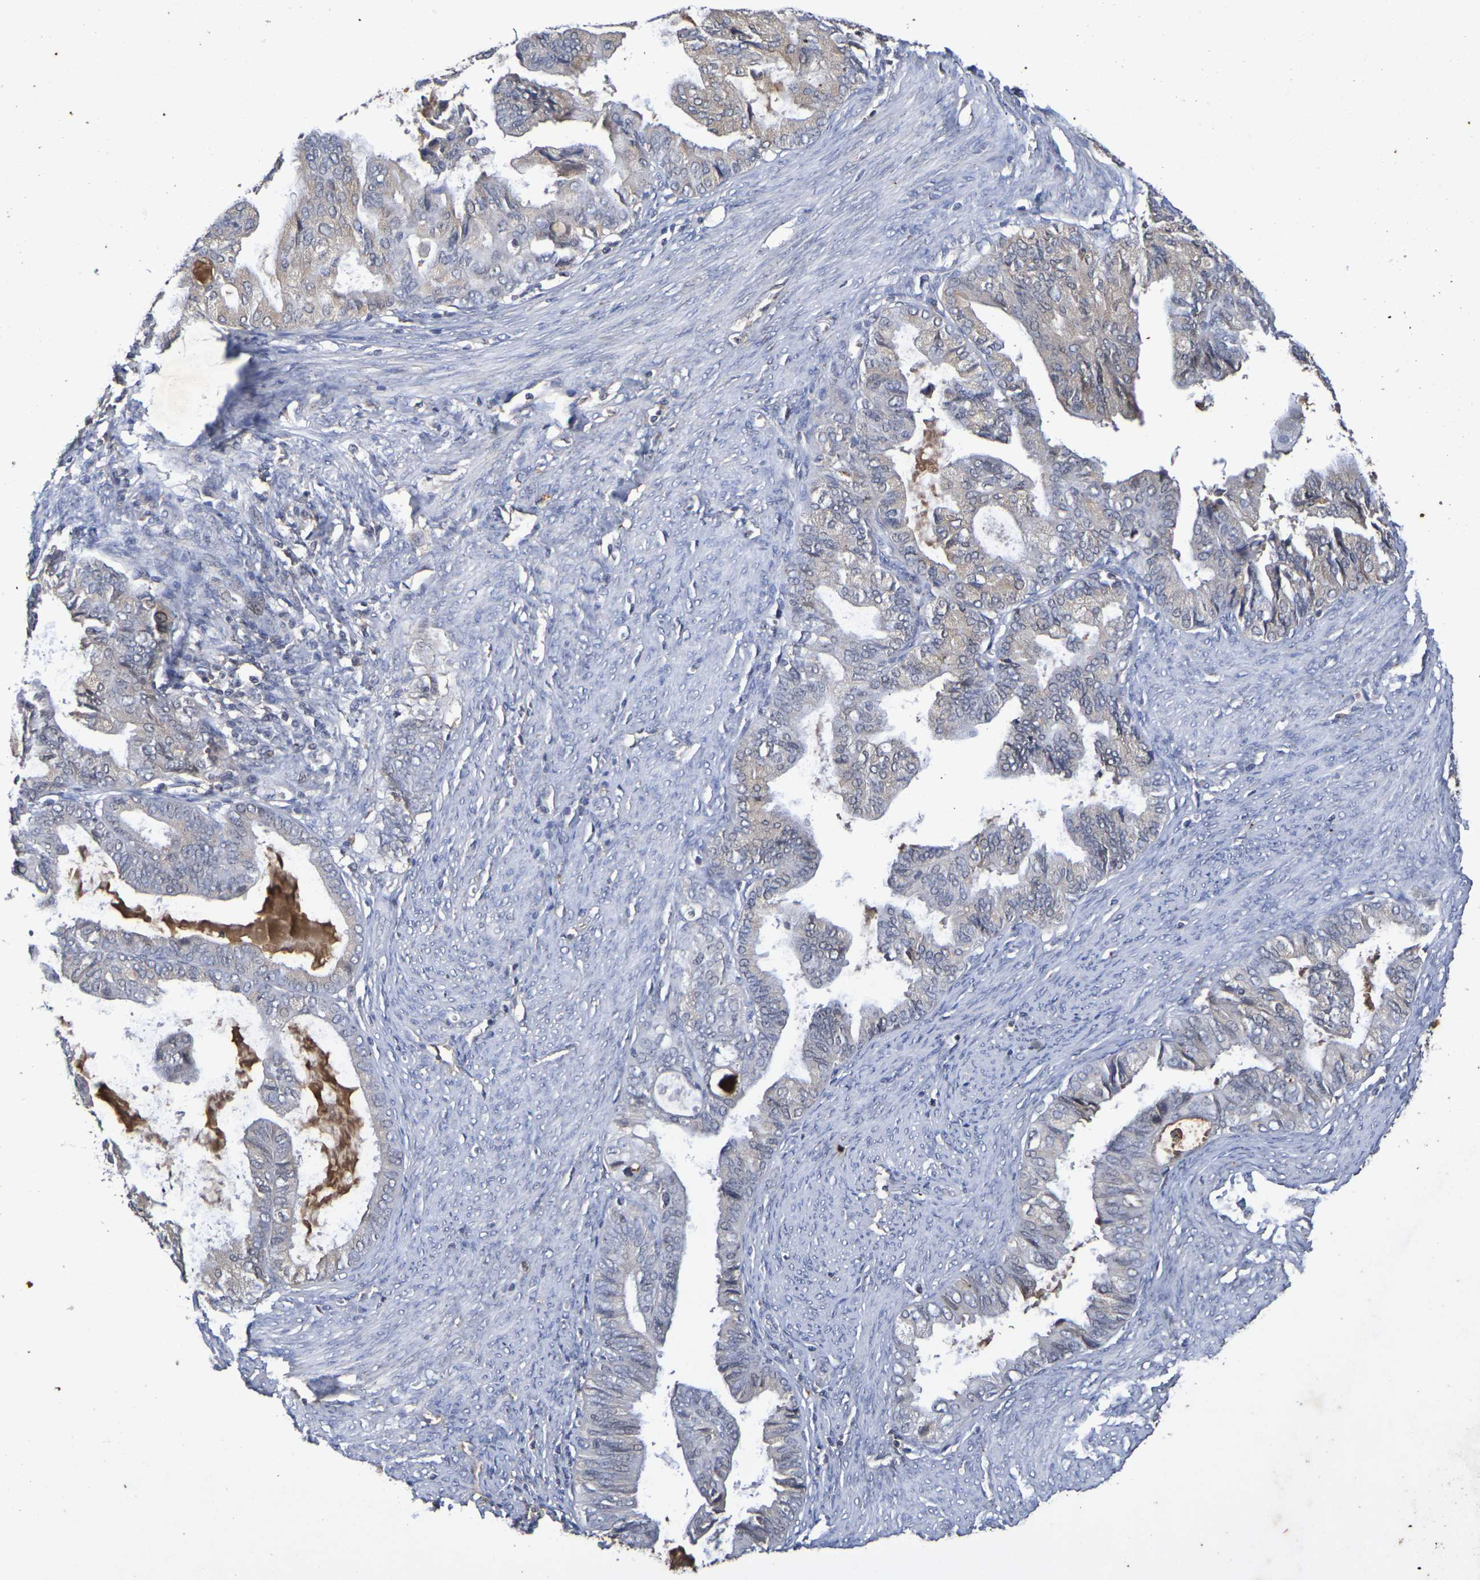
{"staining": {"intensity": "moderate", "quantity": "25%-75%", "location": "cytoplasmic/membranous"}, "tissue": "endometrial cancer", "cell_type": "Tumor cells", "image_type": "cancer", "snomed": [{"axis": "morphology", "description": "Adenocarcinoma, NOS"}, {"axis": "topography", "description": "Endometrium"}], "caption": "This image reveals IHC staining of human adenocarcinoma (endometrial), with medium moderate cytoplasmic/membranous positivity in approximately 25%-75% of tumor cells.", "gene": "TERF2", "patient": {"sex": "female", "age": 86}}